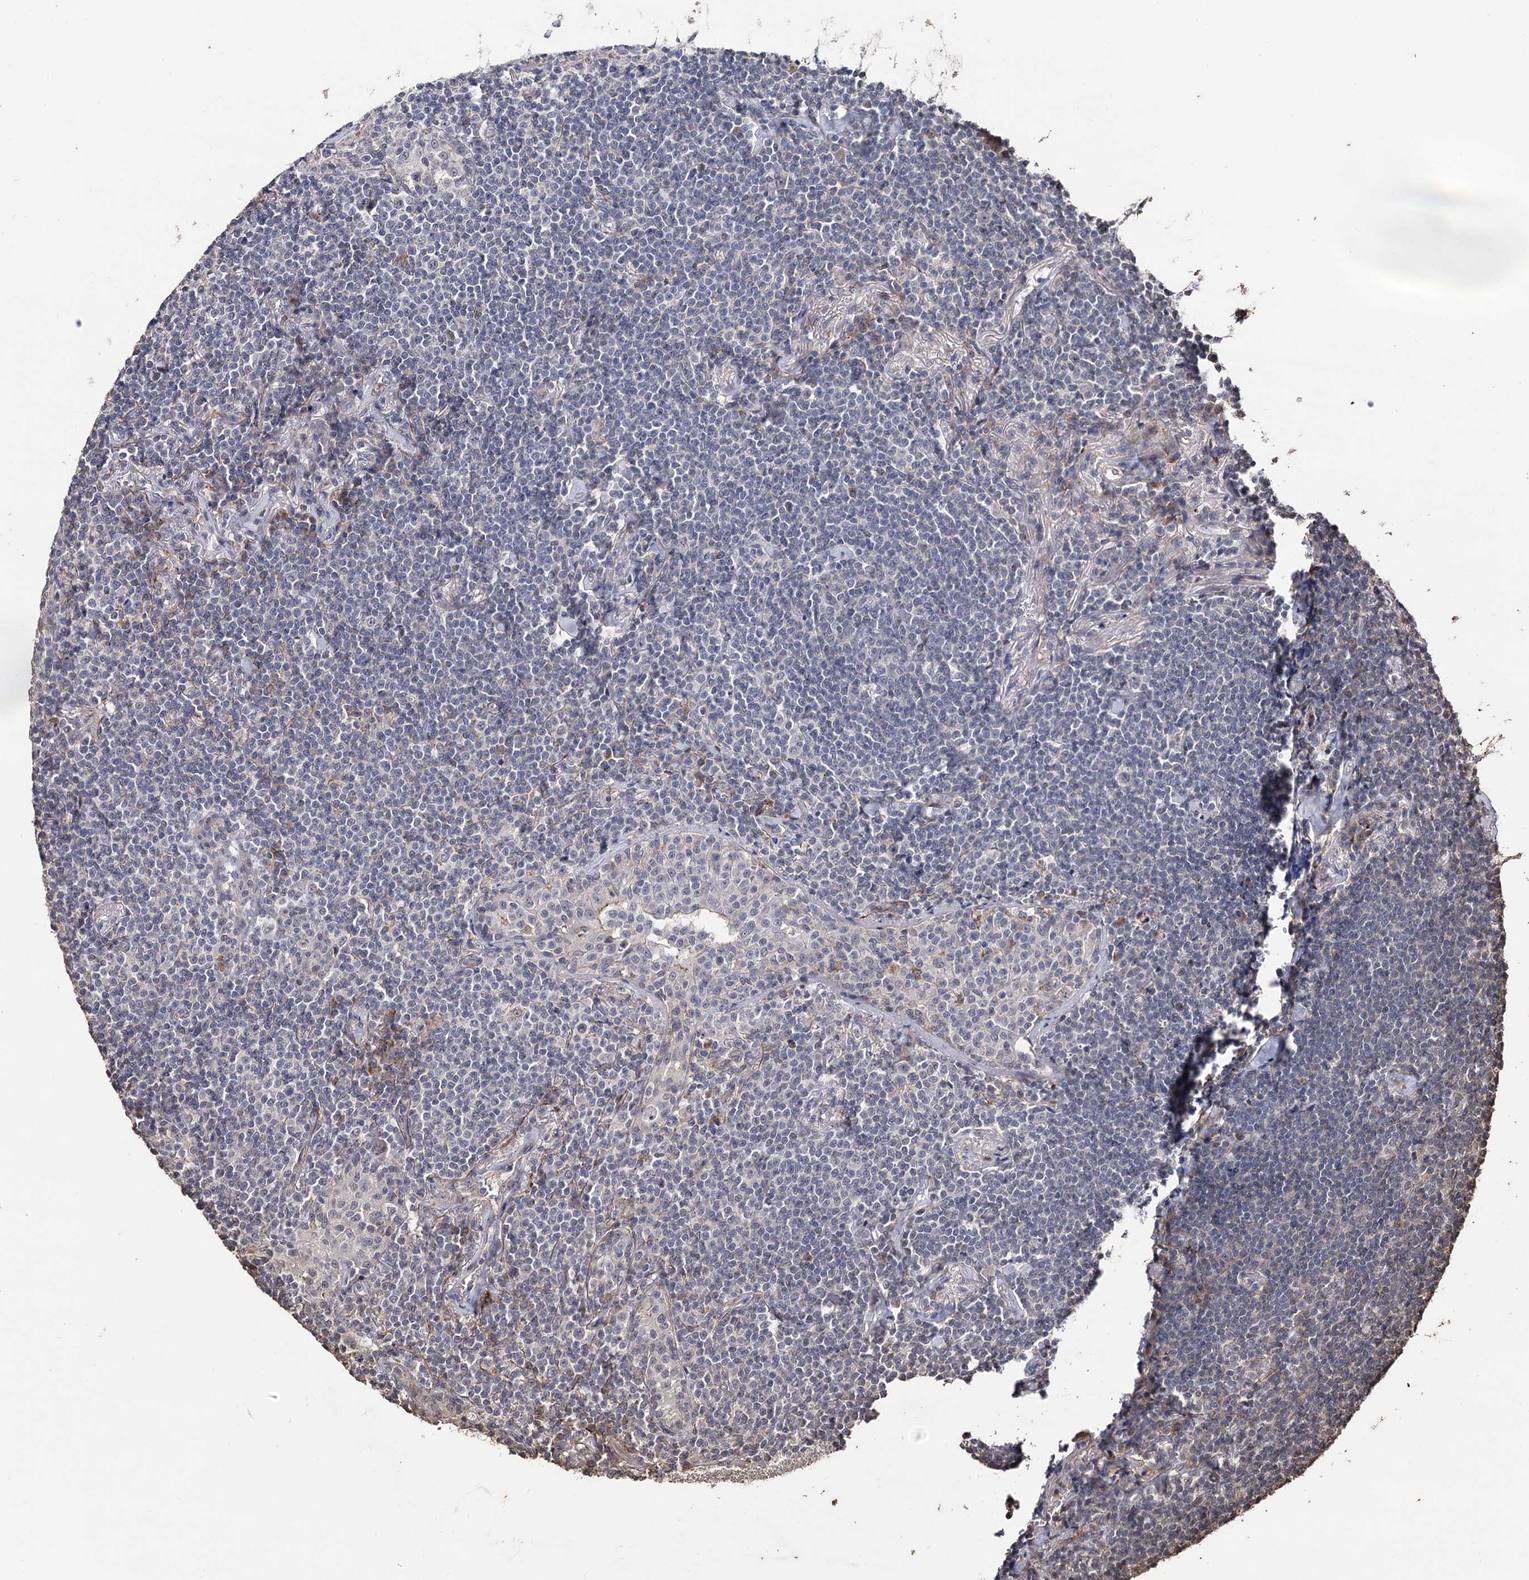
{"staining": {"intensity": "negative", "quantity": "none", "location": "none"}, "tissue": "lymphoma", "cell_type": "Tumor cells", "image_type": "cancer", "snomed": [{"axis": "morphology", "description": "Malignant lymphoma, non-Hodgkin's type, Low grade"}, {"axis": "topography", "description": "Lung"}], "caption": "Tumor cells show no significant protein positivity in lymphoma. The staining is performed using DAB (3,3'-diaminobenzidine) brown chromogen with nuclei counter-stained in using hematoxylin.", "gene": "MICAL2", "patient": {"sex": "female", "age": 71}}